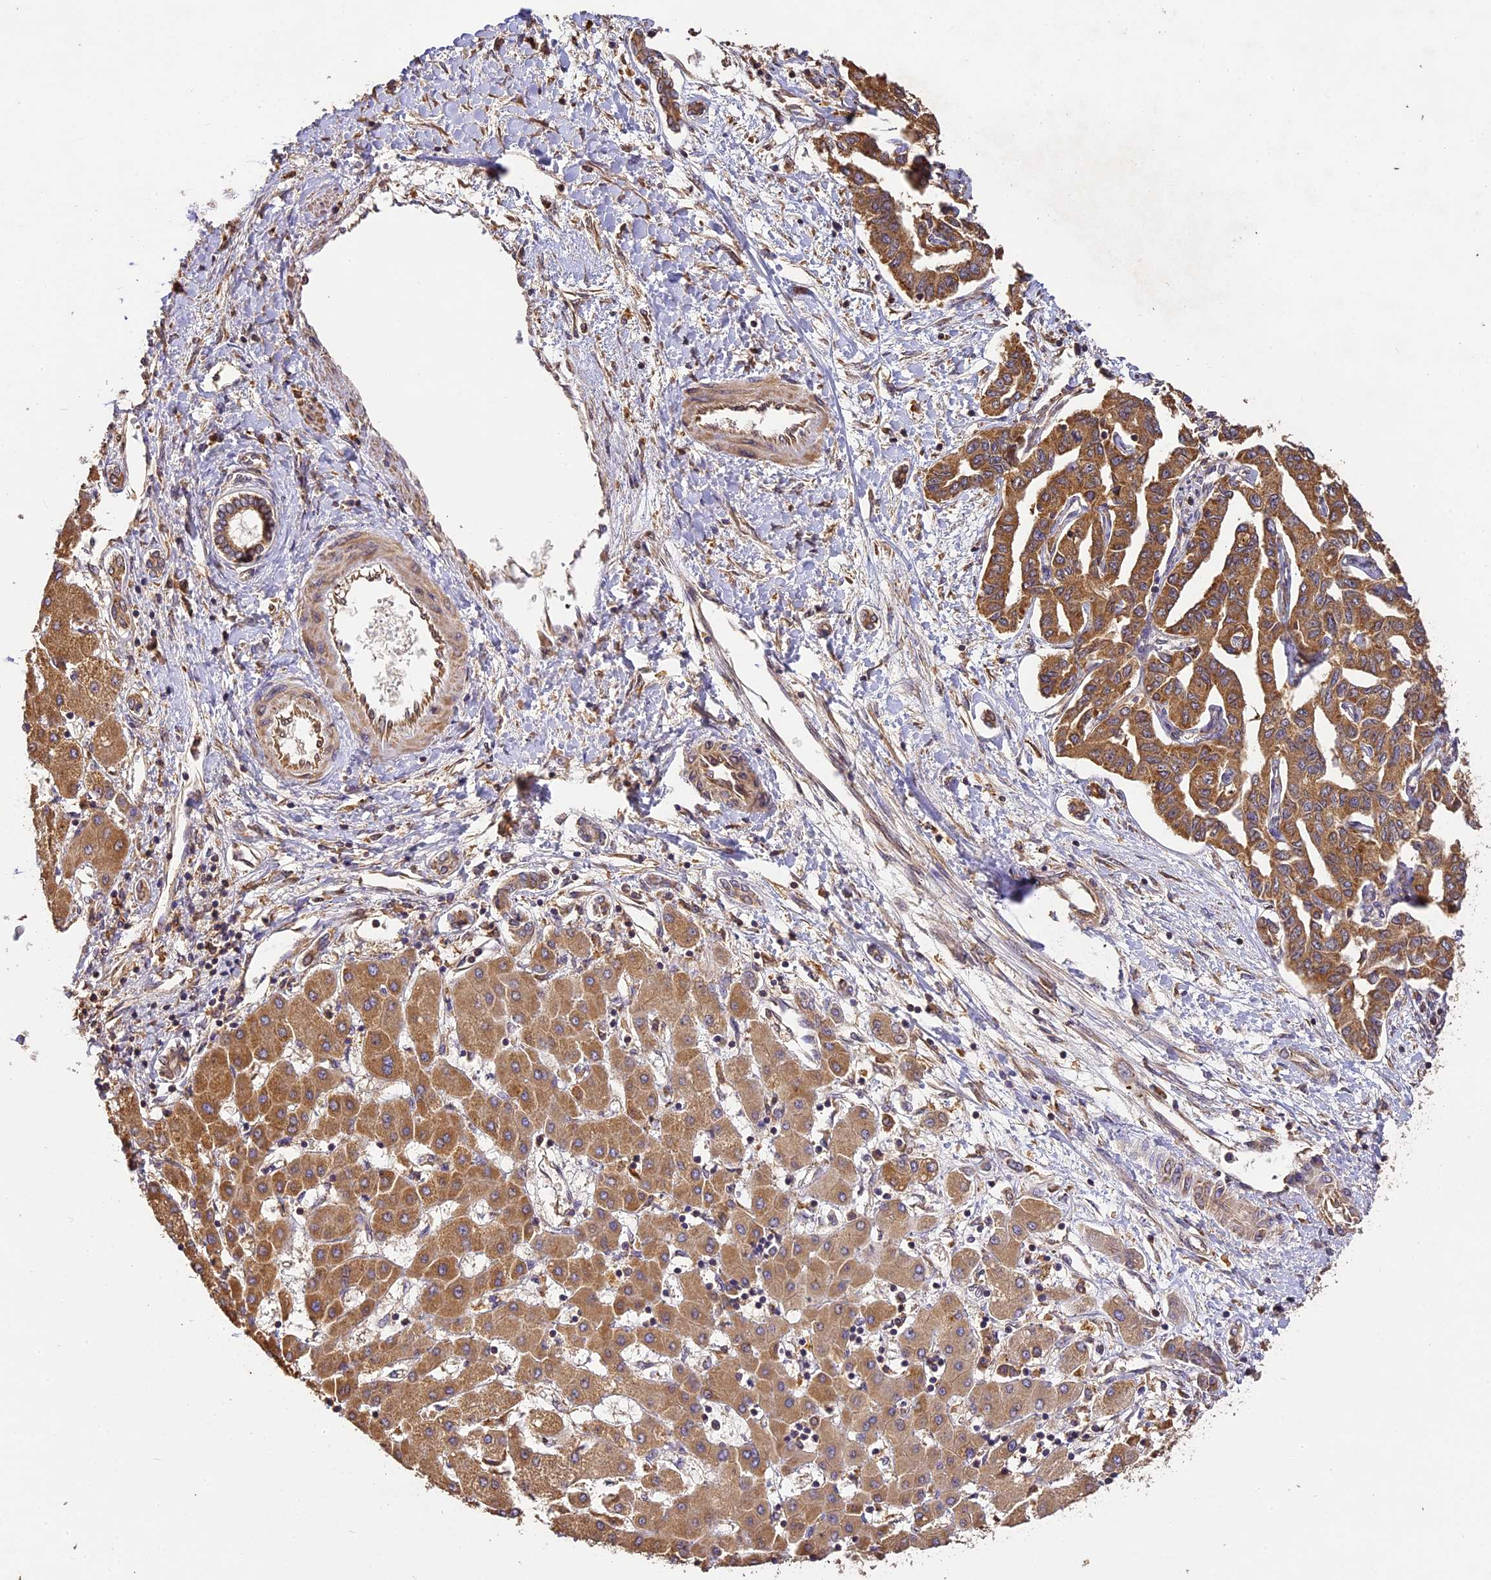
{"staining": {"intensity": "moderate", "quantity": ">75%", "location": "cytoplasmic/membranous"}, "tissue": "liver cancer", "cell_type": "Tumor cells", "image_type": "cancer", "snomed": [{"axis": "morphology", "description": "Cholangiocarcinoma"}, {"axis": "topography", "description": "Liver"}], "caption": "Immunohistochemistry (IHC) staining of liver cancer (cholangiocarcinoma), which shows medium levels of moderate cytoplasmic/membranous staining in approximately >75% of tumor cells indicating moderate cytoplasmic/membranous protein staining. The staining was performed using DAB (3,3'-diaminobenzidine) (brown) for protein detection and nuclei were counterstained in hematoxylin (blue).", "gene": "BRAP", "patient": {"sex": "male", "age": 59}}